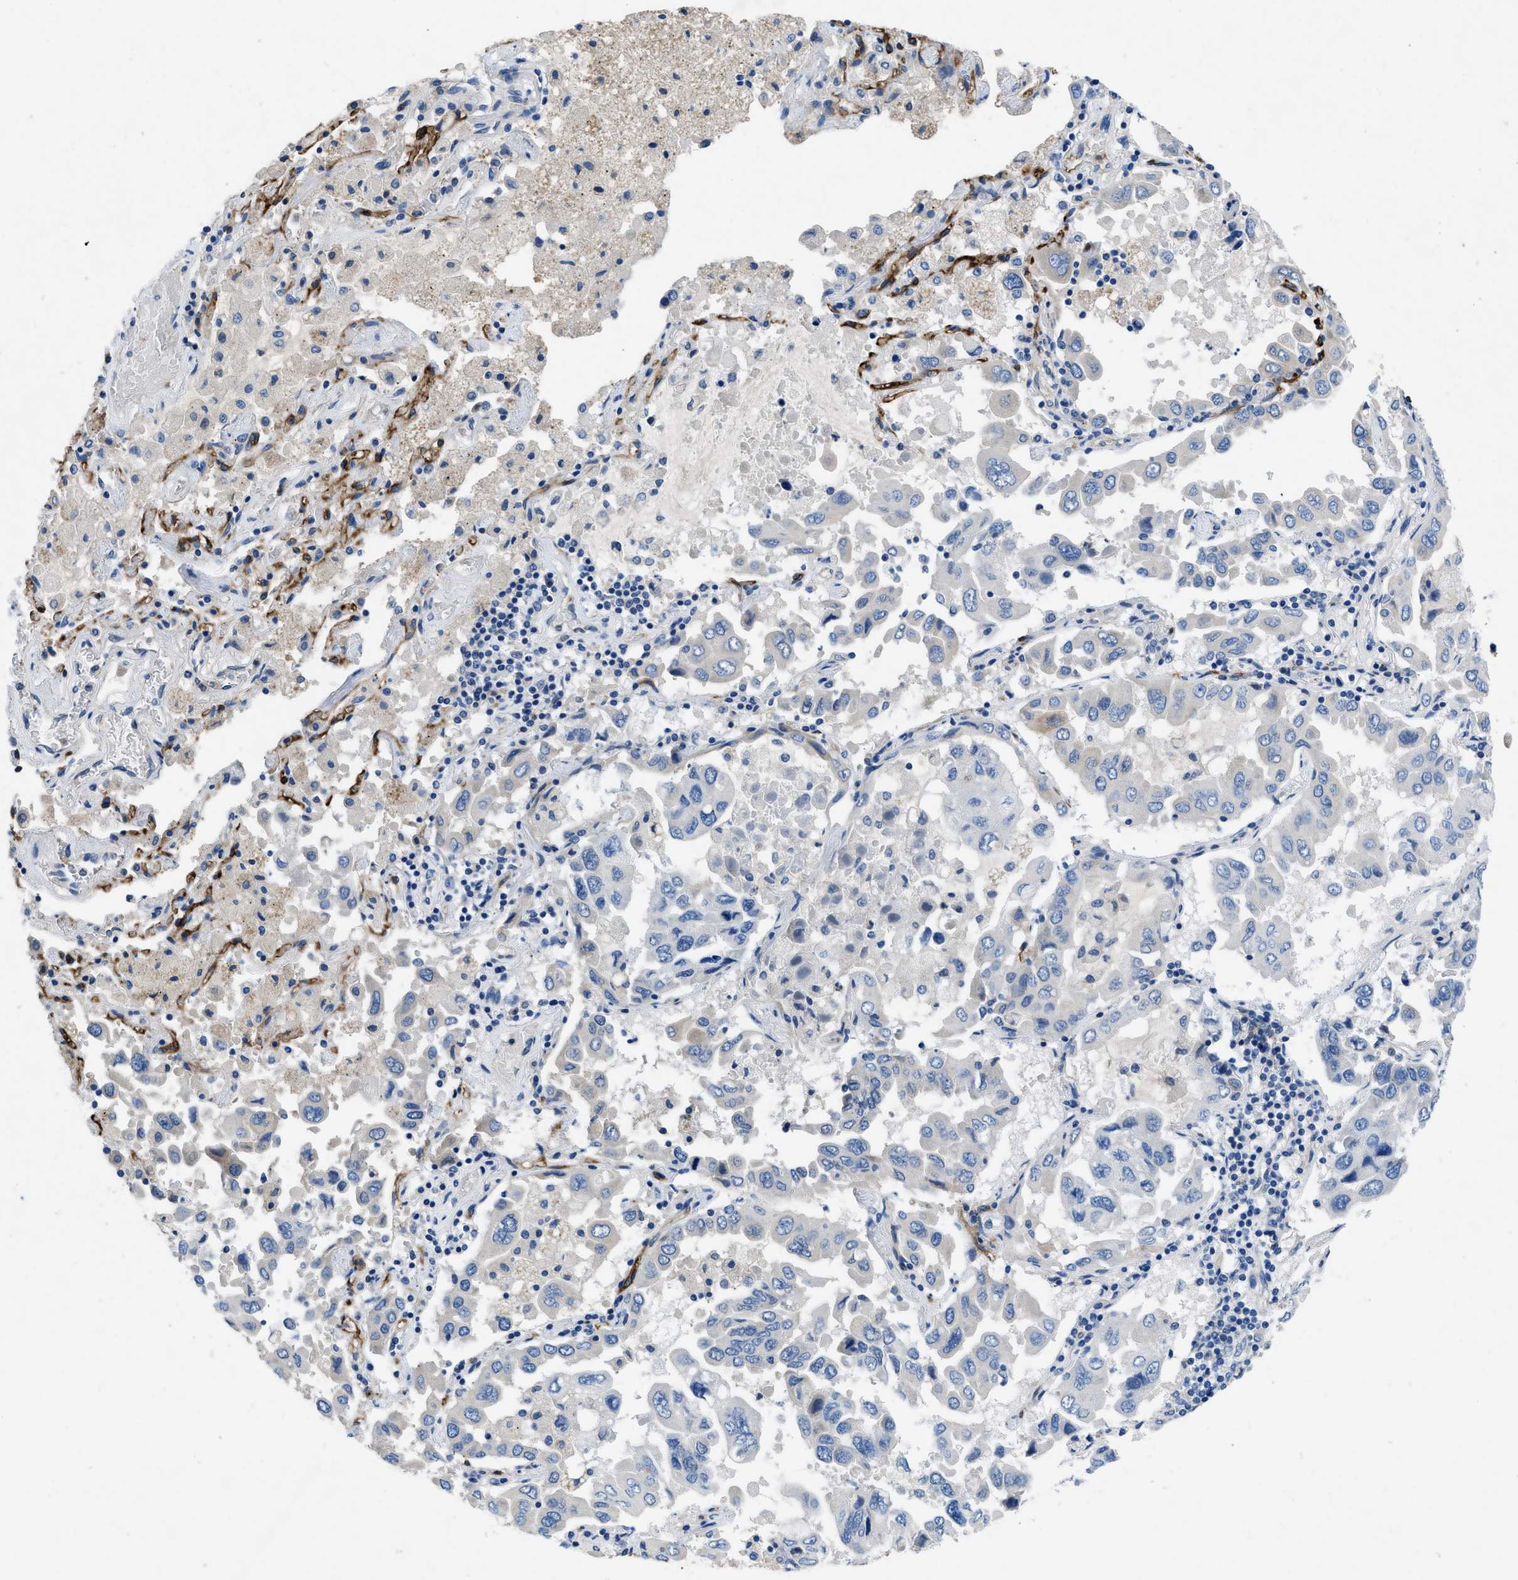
{"staining": {"intensity": "negative", "quantity": "none", "location": "none"}, "tissue": "lung cancer", "cell_type": "Tumor cells", "image_type": "cancer", "snomed": [{"axis": "morphology", "description": "Adenocarcinoma, NOS"}, {"axis": "topography", "description": "Lung"}], "caption": "Lung adenocarcinoma stained for a protein using IHC reveals no expression tumor cells.", "gene": "PGR", "patient": {"sex": "male", "age": 64}}